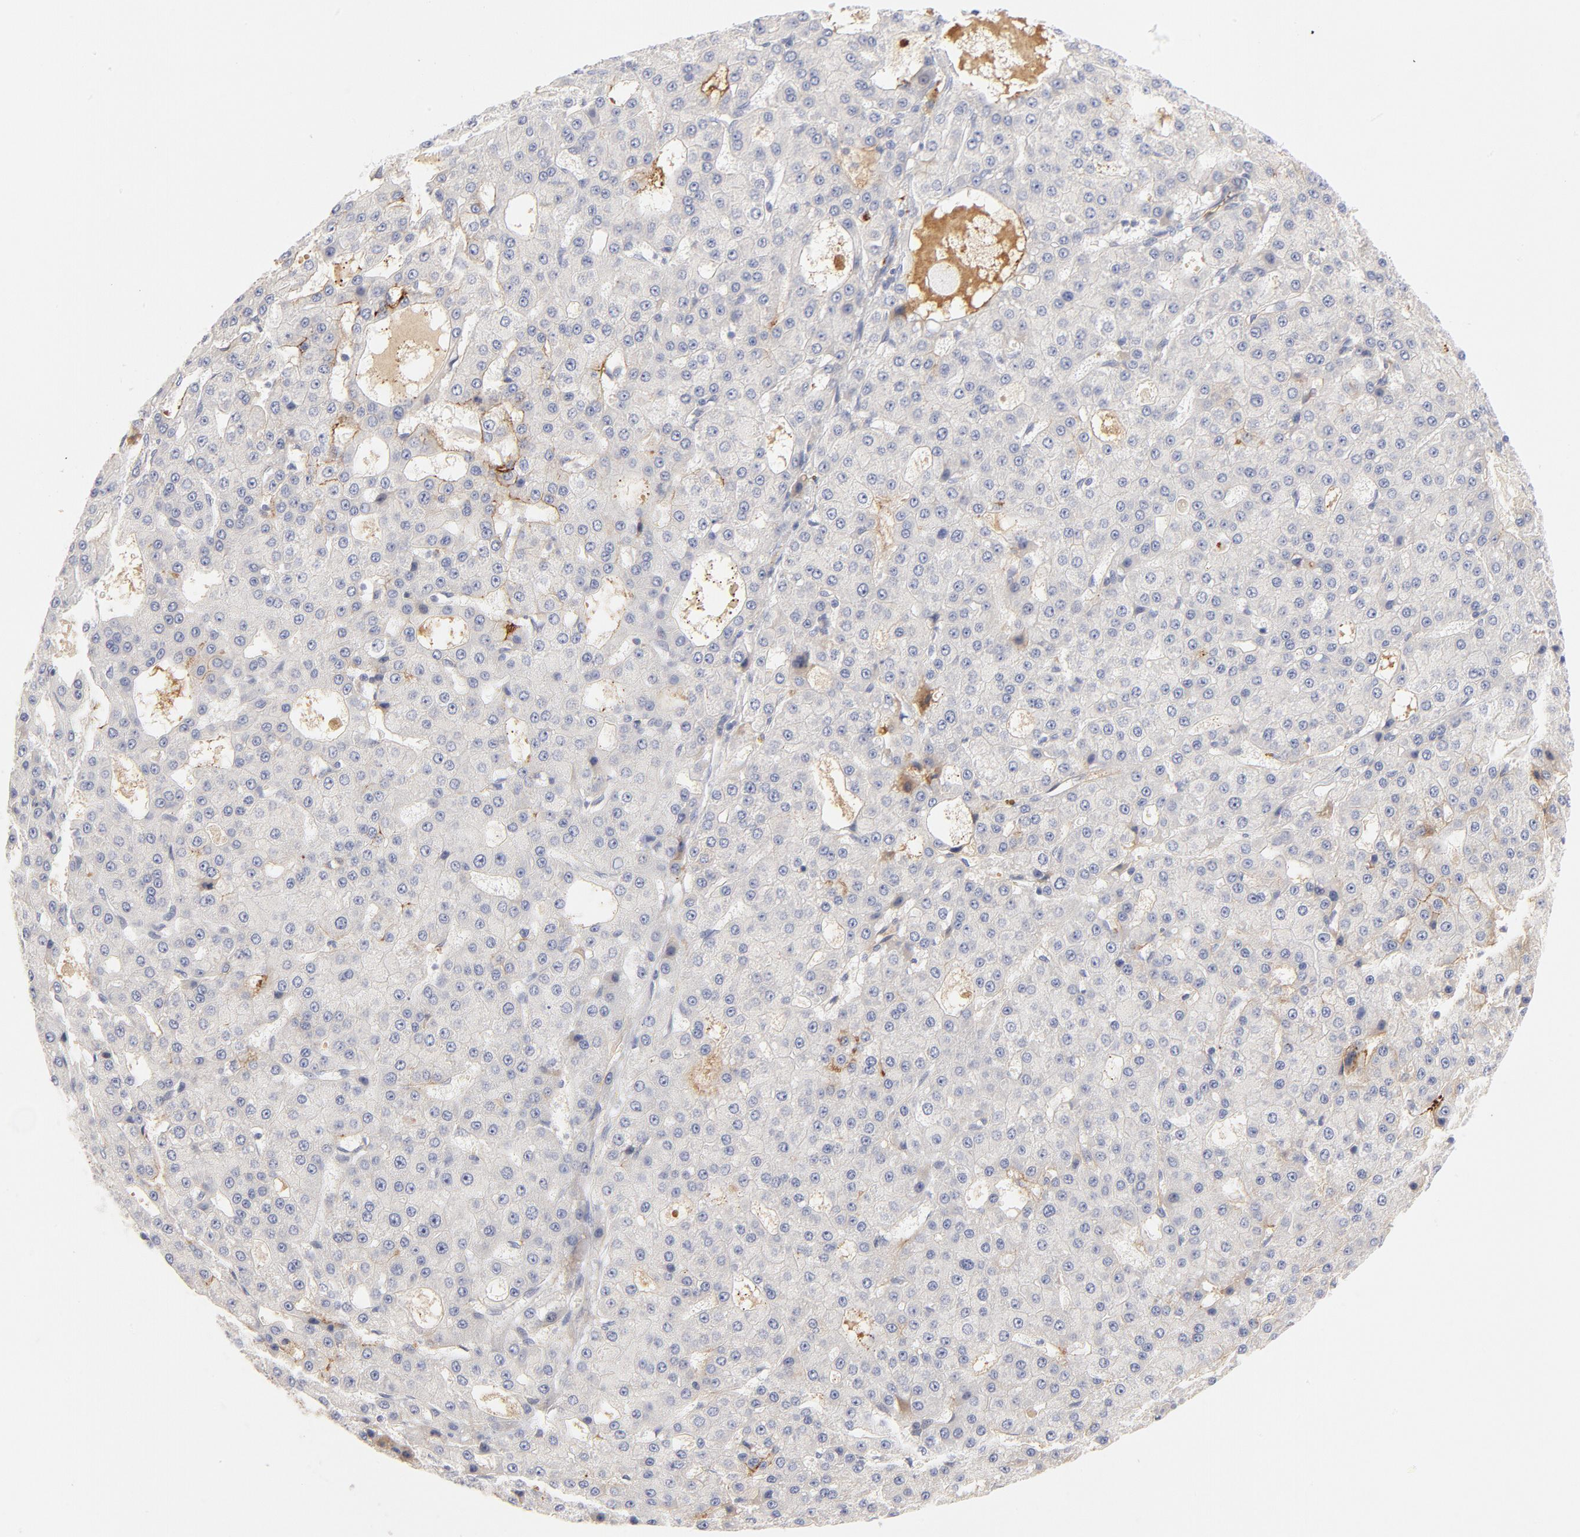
{"staining": {"intensity": "negative", "quantity": "none", "location": "none"}, "tissue": "liver cancer", "cell_type": "Tumor cells", "image_type": "cancer", "snomed": [{"axis": "morphology", "description": "Carcinoma, Hepatocellular, NOS"}, {"axis": "topography", "description": "Liver"}], "caption": "Immunohistochemical staining of liver hepatocellular carcinoma demonstrates no significant positivity in tumor cells. (Immunohistochemistry, brightfield microscopy, high magnification).", "gene": "PLAT", "patient": {"sex": "male", "age": 47}}